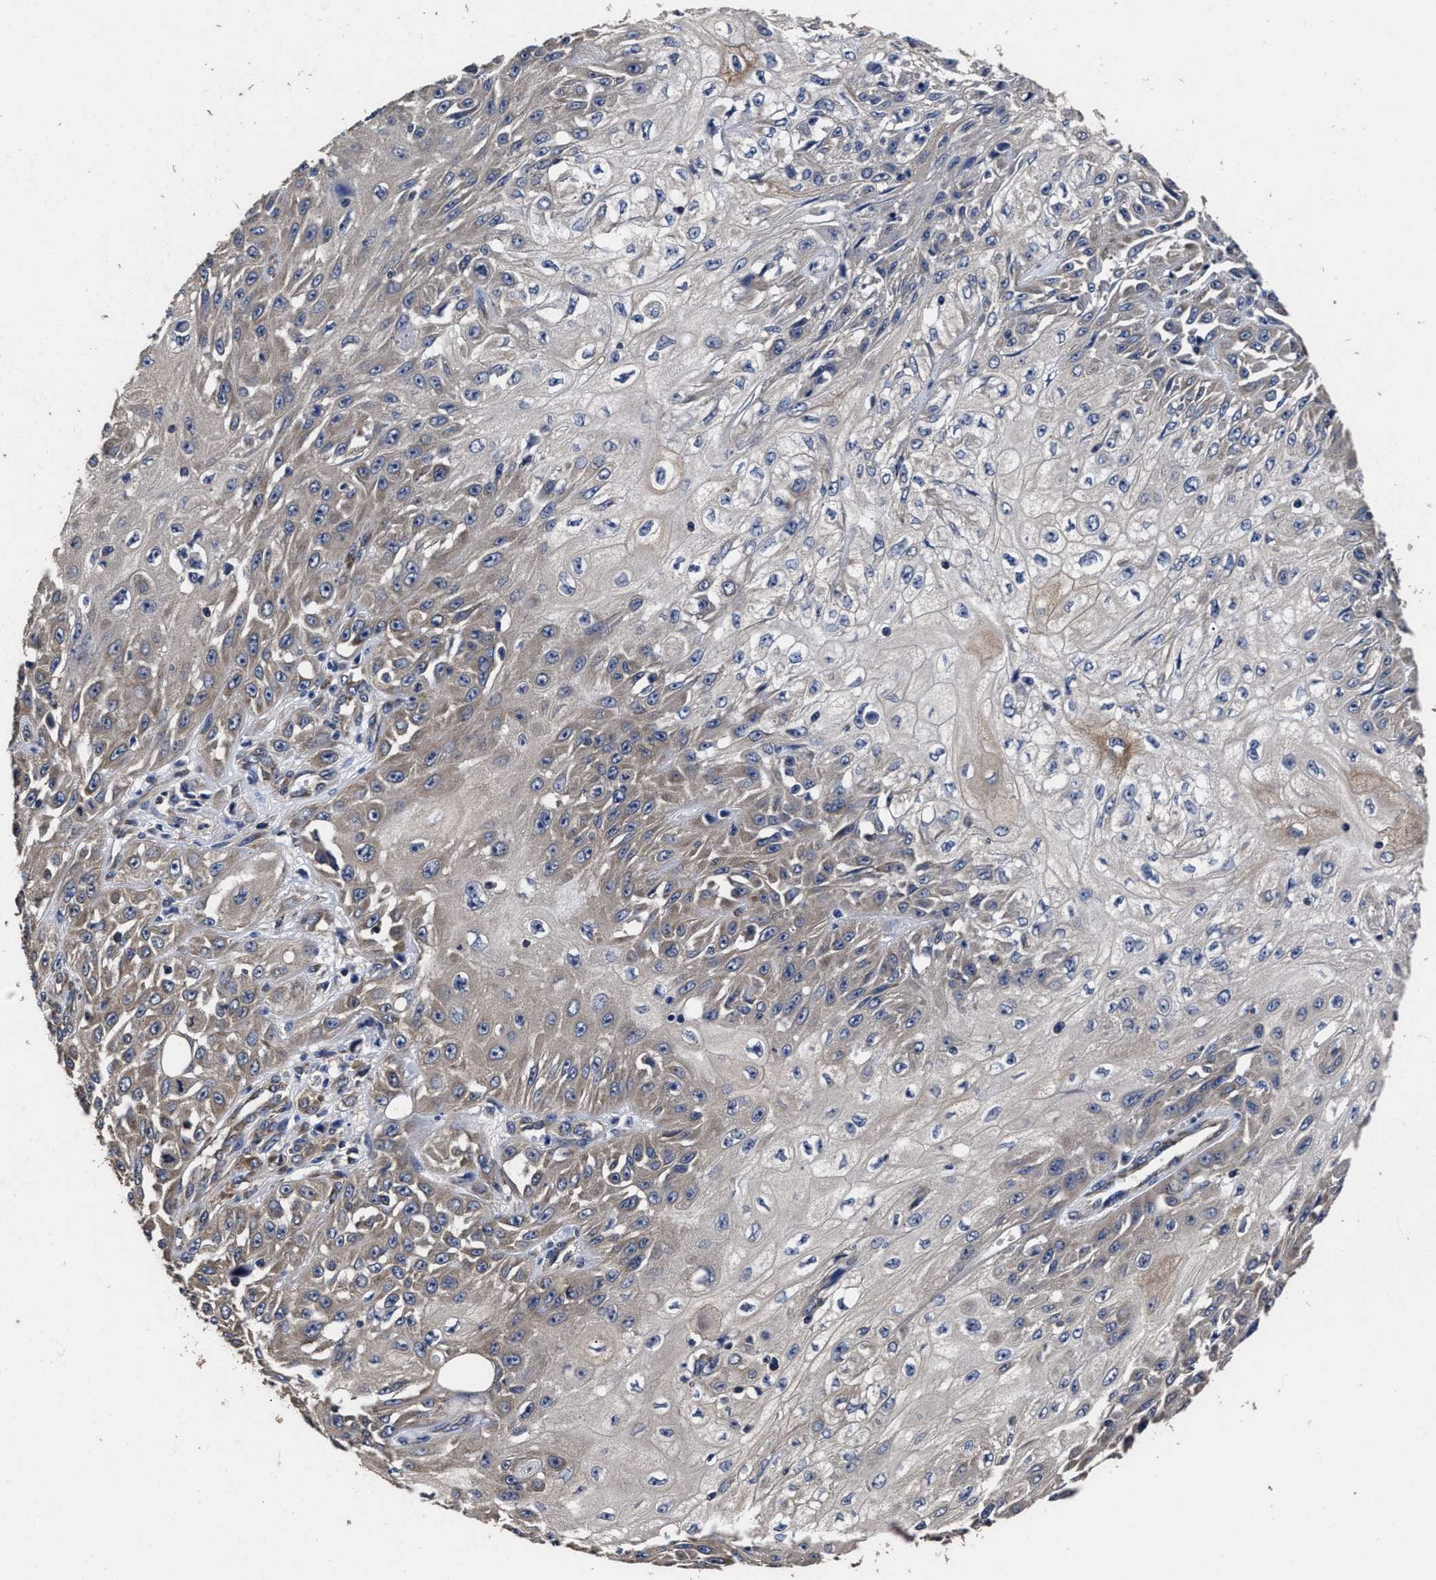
{"staining": {"intensity": "negative", "quantity": "none", "location": "none"}, "tissue": "skin cancer", "cell_type": "Tumor cells", "image_type": "cancer", "snomed": [{"axis": "morphology", "description": "Squamous cell carcinoma, NOS"}, {"axis": "morphology", "description": "Squamous cell carcinoma, metastatic, NOS"}, {"axis": "topography", "description": "Skin"}, {"axis": "topography", "description": "Lymph node"}], "caption": "Protein analysis of skin cancer (squamous cell carcinoma) shows no significant staining in tumor cells.", "gene": "AVEN", "patient": {"sex": "male", "age": 75}}